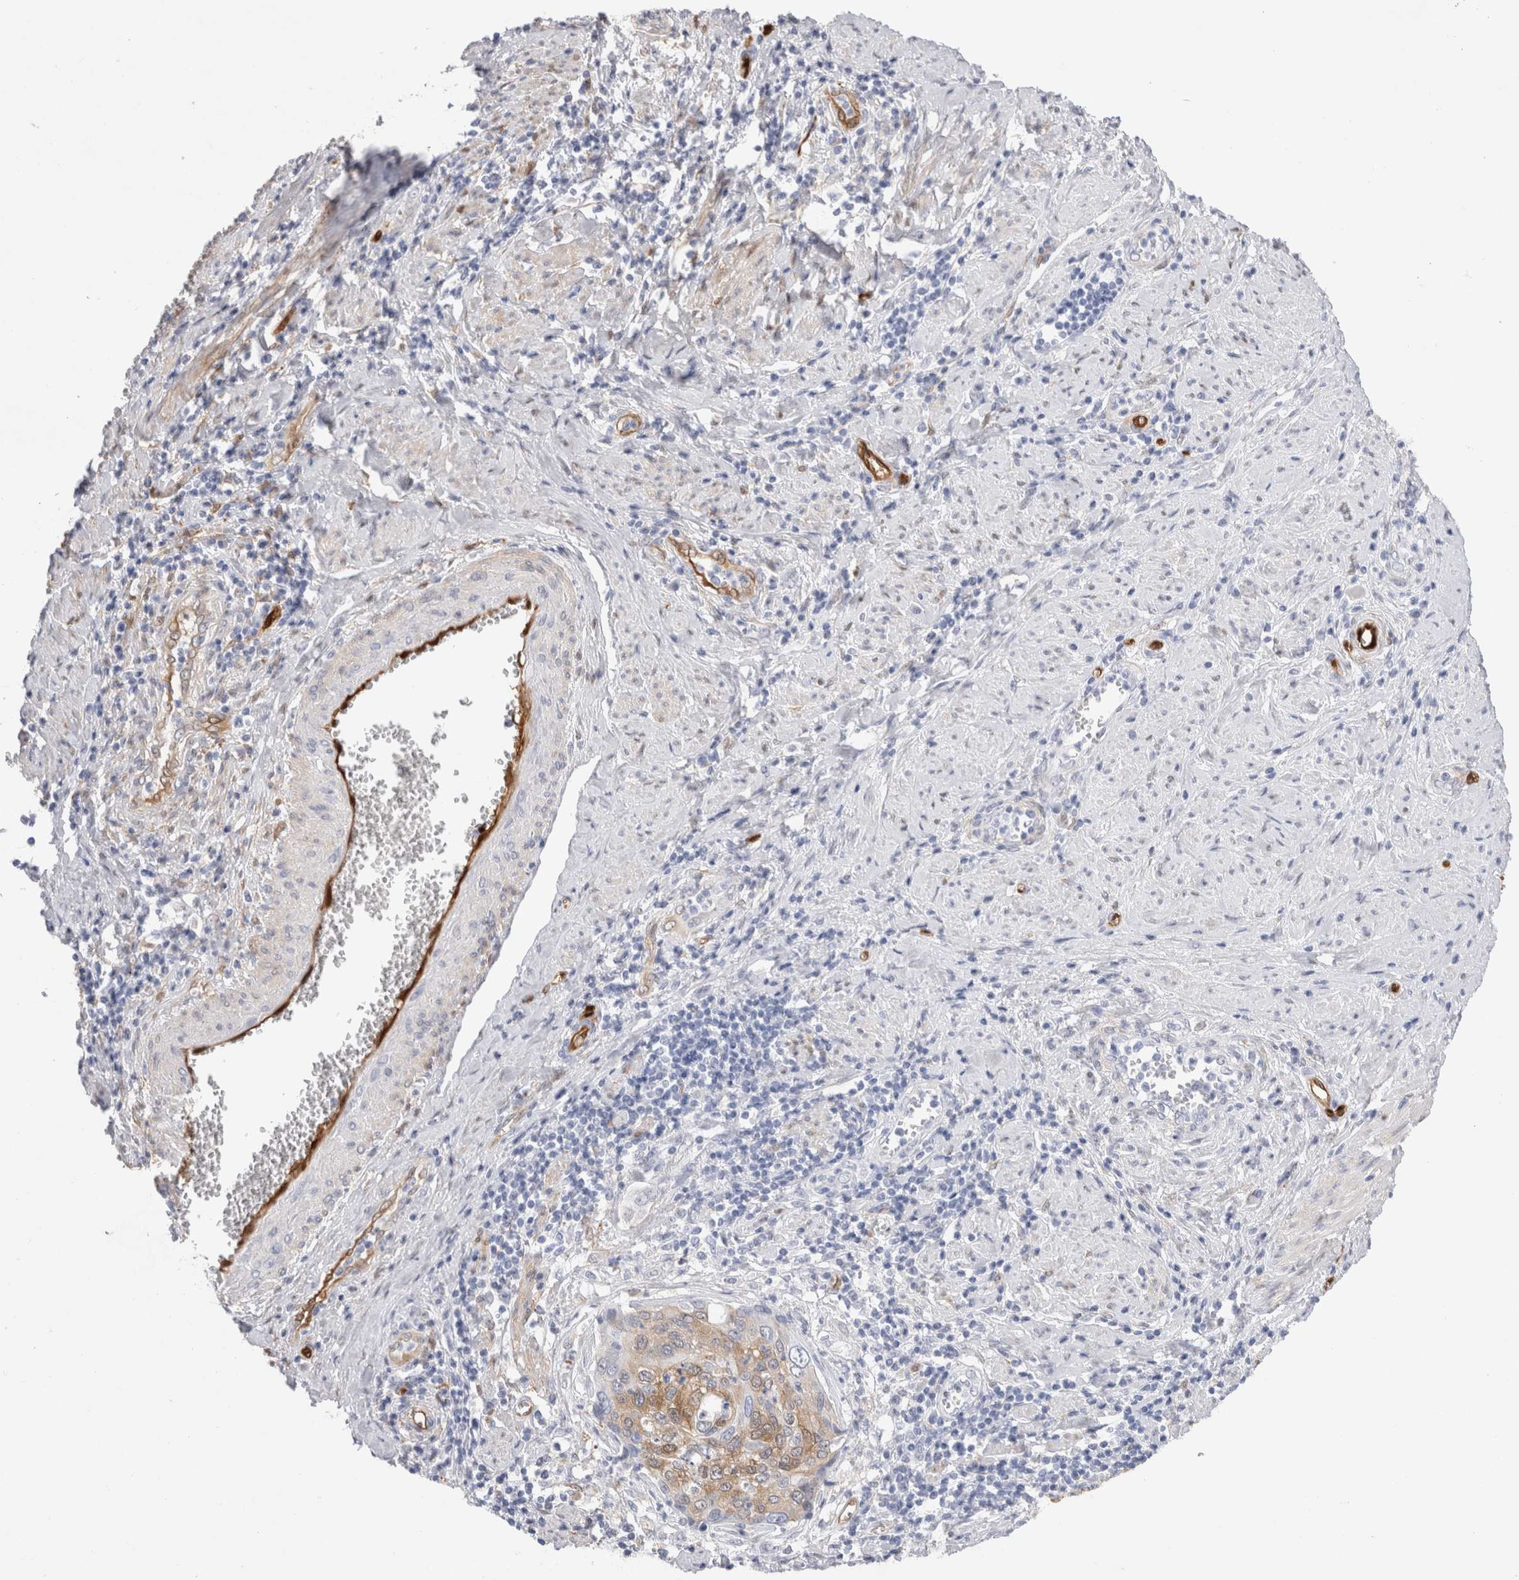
{"staining": {"intensity": "moderate", "quantity": "<25%", "location": "cytoplasmic/membranous,nuclear"}, "tissue": "cervical cancer", "cell_type": "Tumor cells", "image_type": "cancer", "snomed": [{"axis": "morphology", "description": "Squamous cell carcinoma, NOS"}, {"axis": "topography", "description": "Cervix"}], "caption": "Protein staining shows moderate cytoplasmic/membranous and nuclear staining in approximately <25% of tumor cells in cervical squamous cell carcinoma.", "gene": "NAPEPLD", "patient": {"sex": "female", "age": 53}}